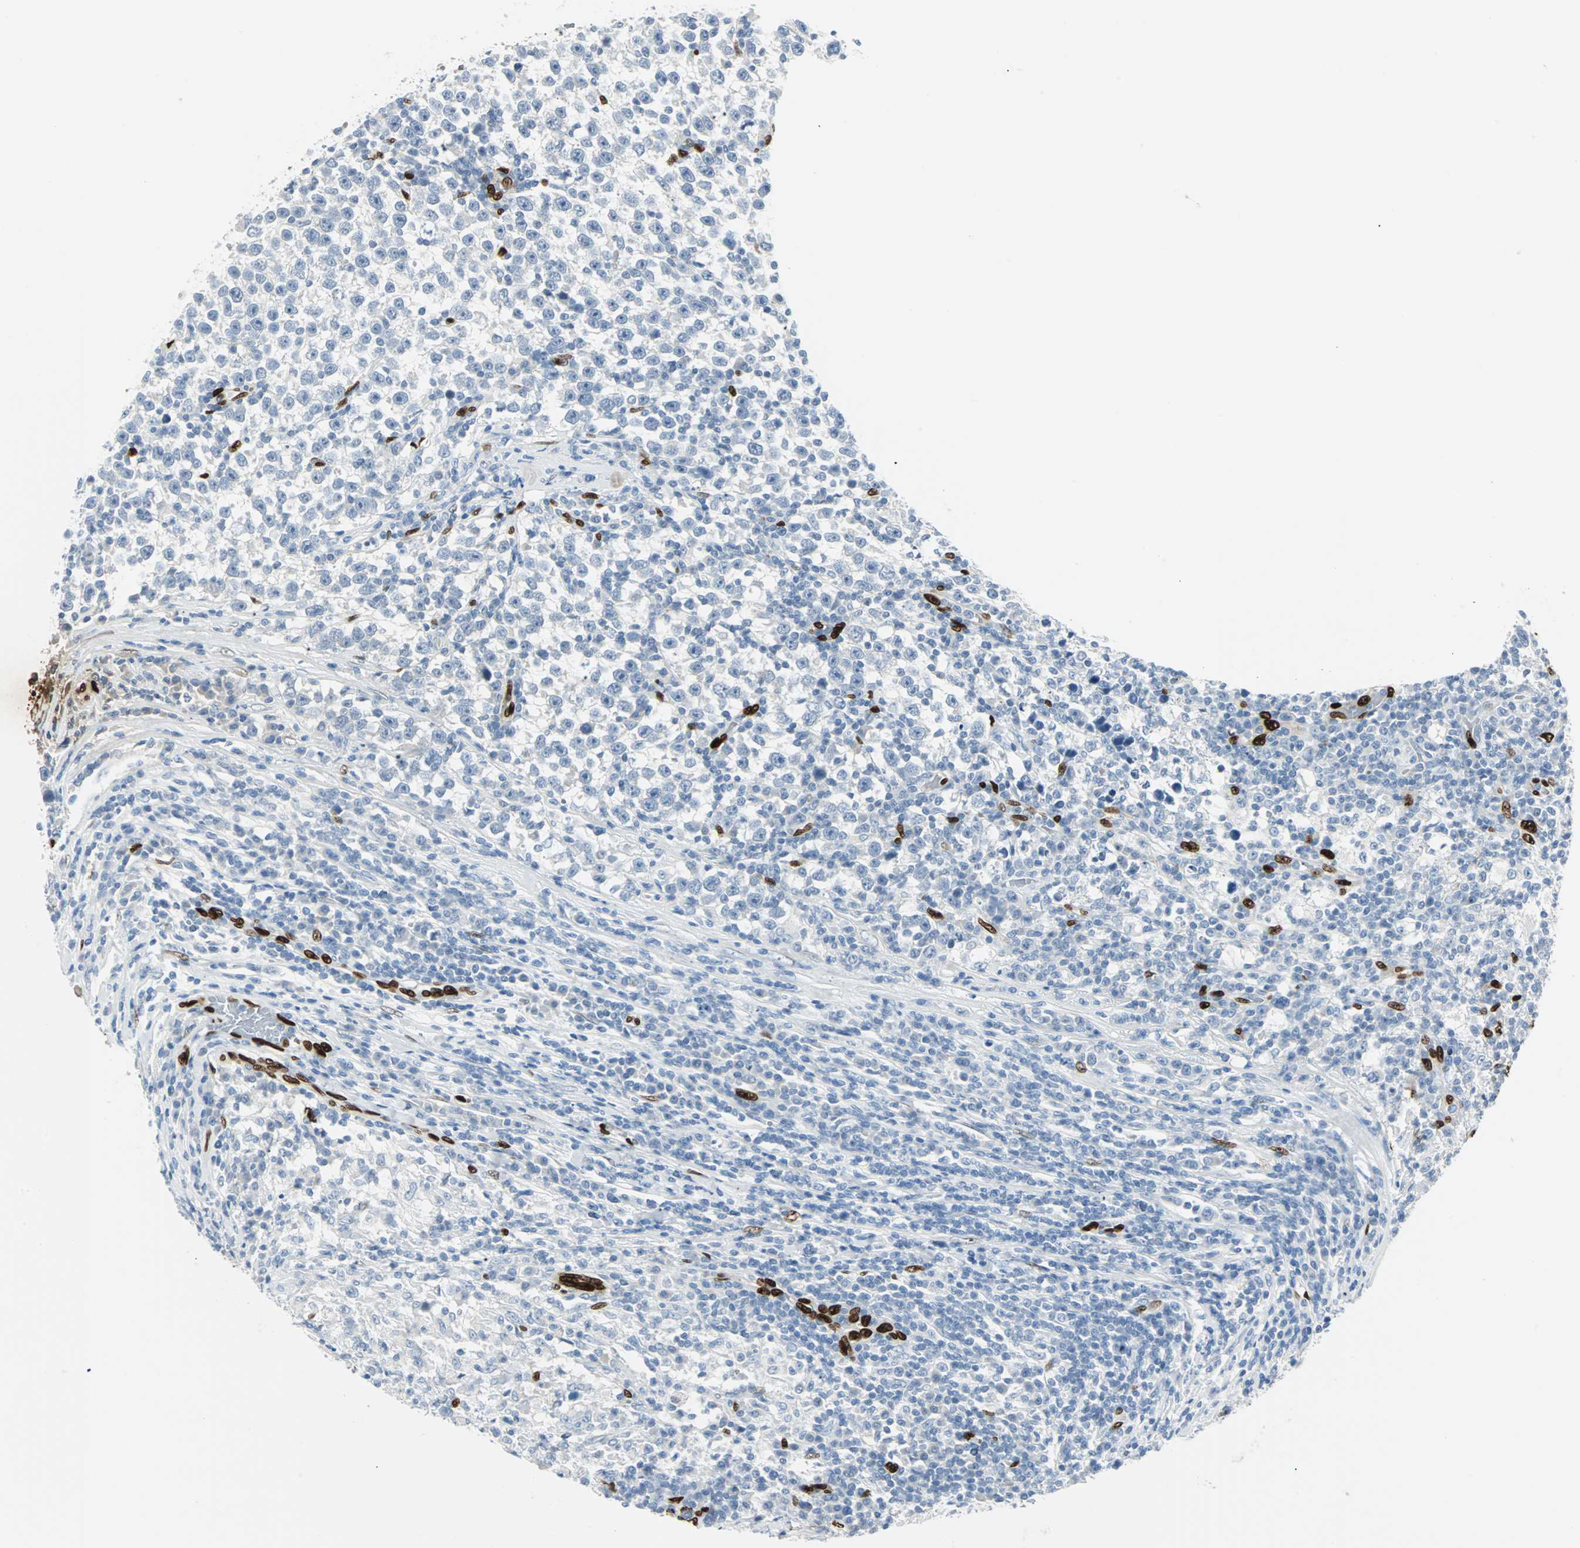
{"staining": {"intensity": "negative", "quantity": "none", "location": "none"}, "tissue": "testis cancer", "cell_type": "Tumor cells", "image_type": "cancer", "snomed": [{"axis": "morphology", "description": "Seminoma, NOS"}, {"axis": "topography", "description": "Testis"}], "caption": "This photomicrograph is of seminoma (testis) stained with immunohistochemistry to label a protein in brown with the nuclei are counter-stained blue. There is no staining in tumor cells.", "gene": "IL33", "patient": {"sex": "male", "age": 43}}